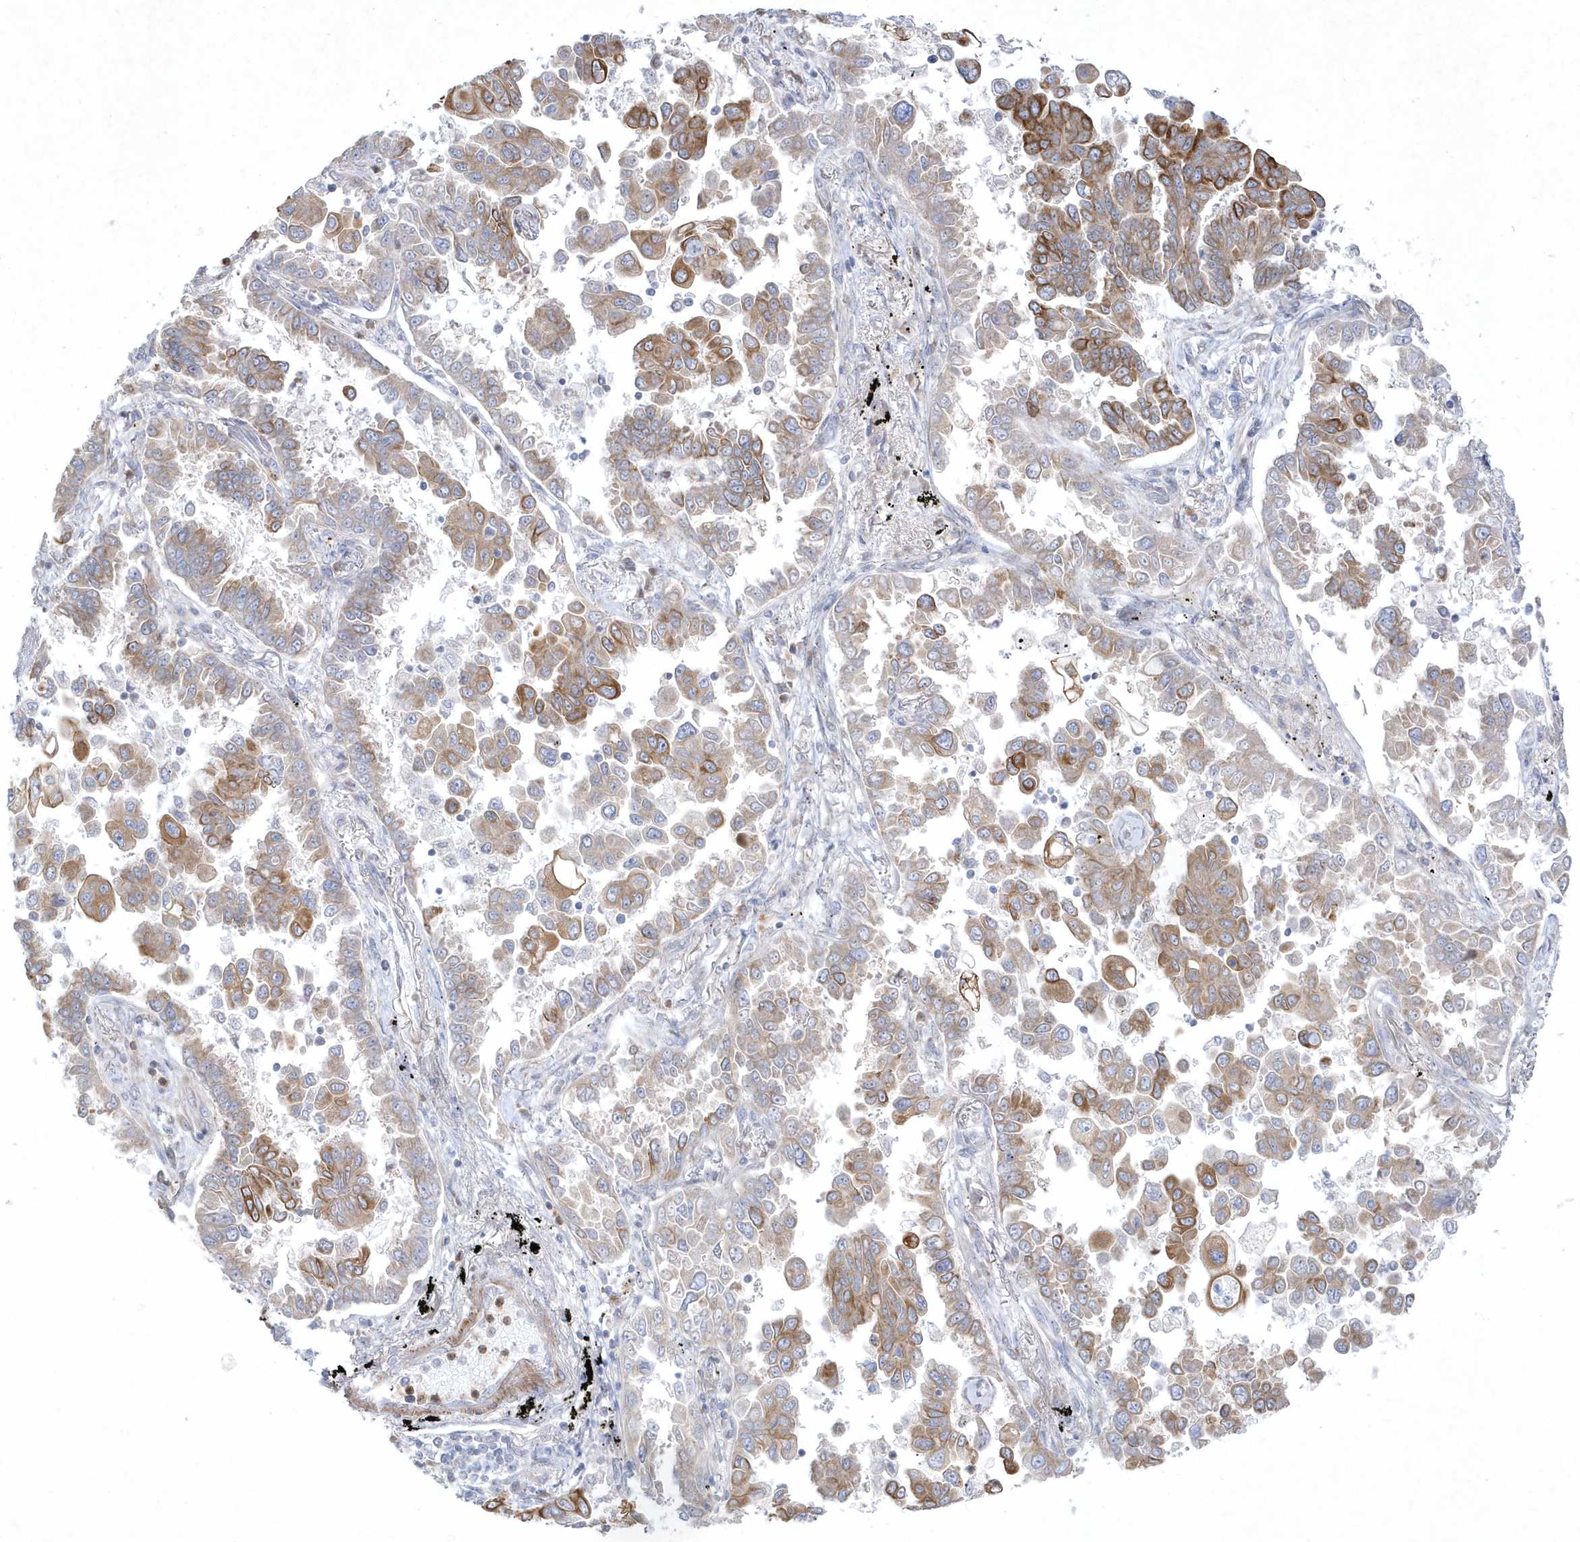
{"staining": {"intensity": "strong", "quantity": "25%-75%", "location": "cytoplasmic/membranous"}, "tissue": "lung cancer", "cell_type": "Tumor cells", "image_type": "cancer", "snomed": [{"axis": "morphology", "description": "Adenocarcinoma, NOS"}, {"axis": "topography", "description": "Lung"}], "caption": "Human lung cancer (adenocarcinoma) stained with a brown dye reveals strong cytoplasmic/membranous positive staining in about 25%-75% of tumor cells.", "gene": "LARS1", "patient": {"sex": "female", "age": 67}}